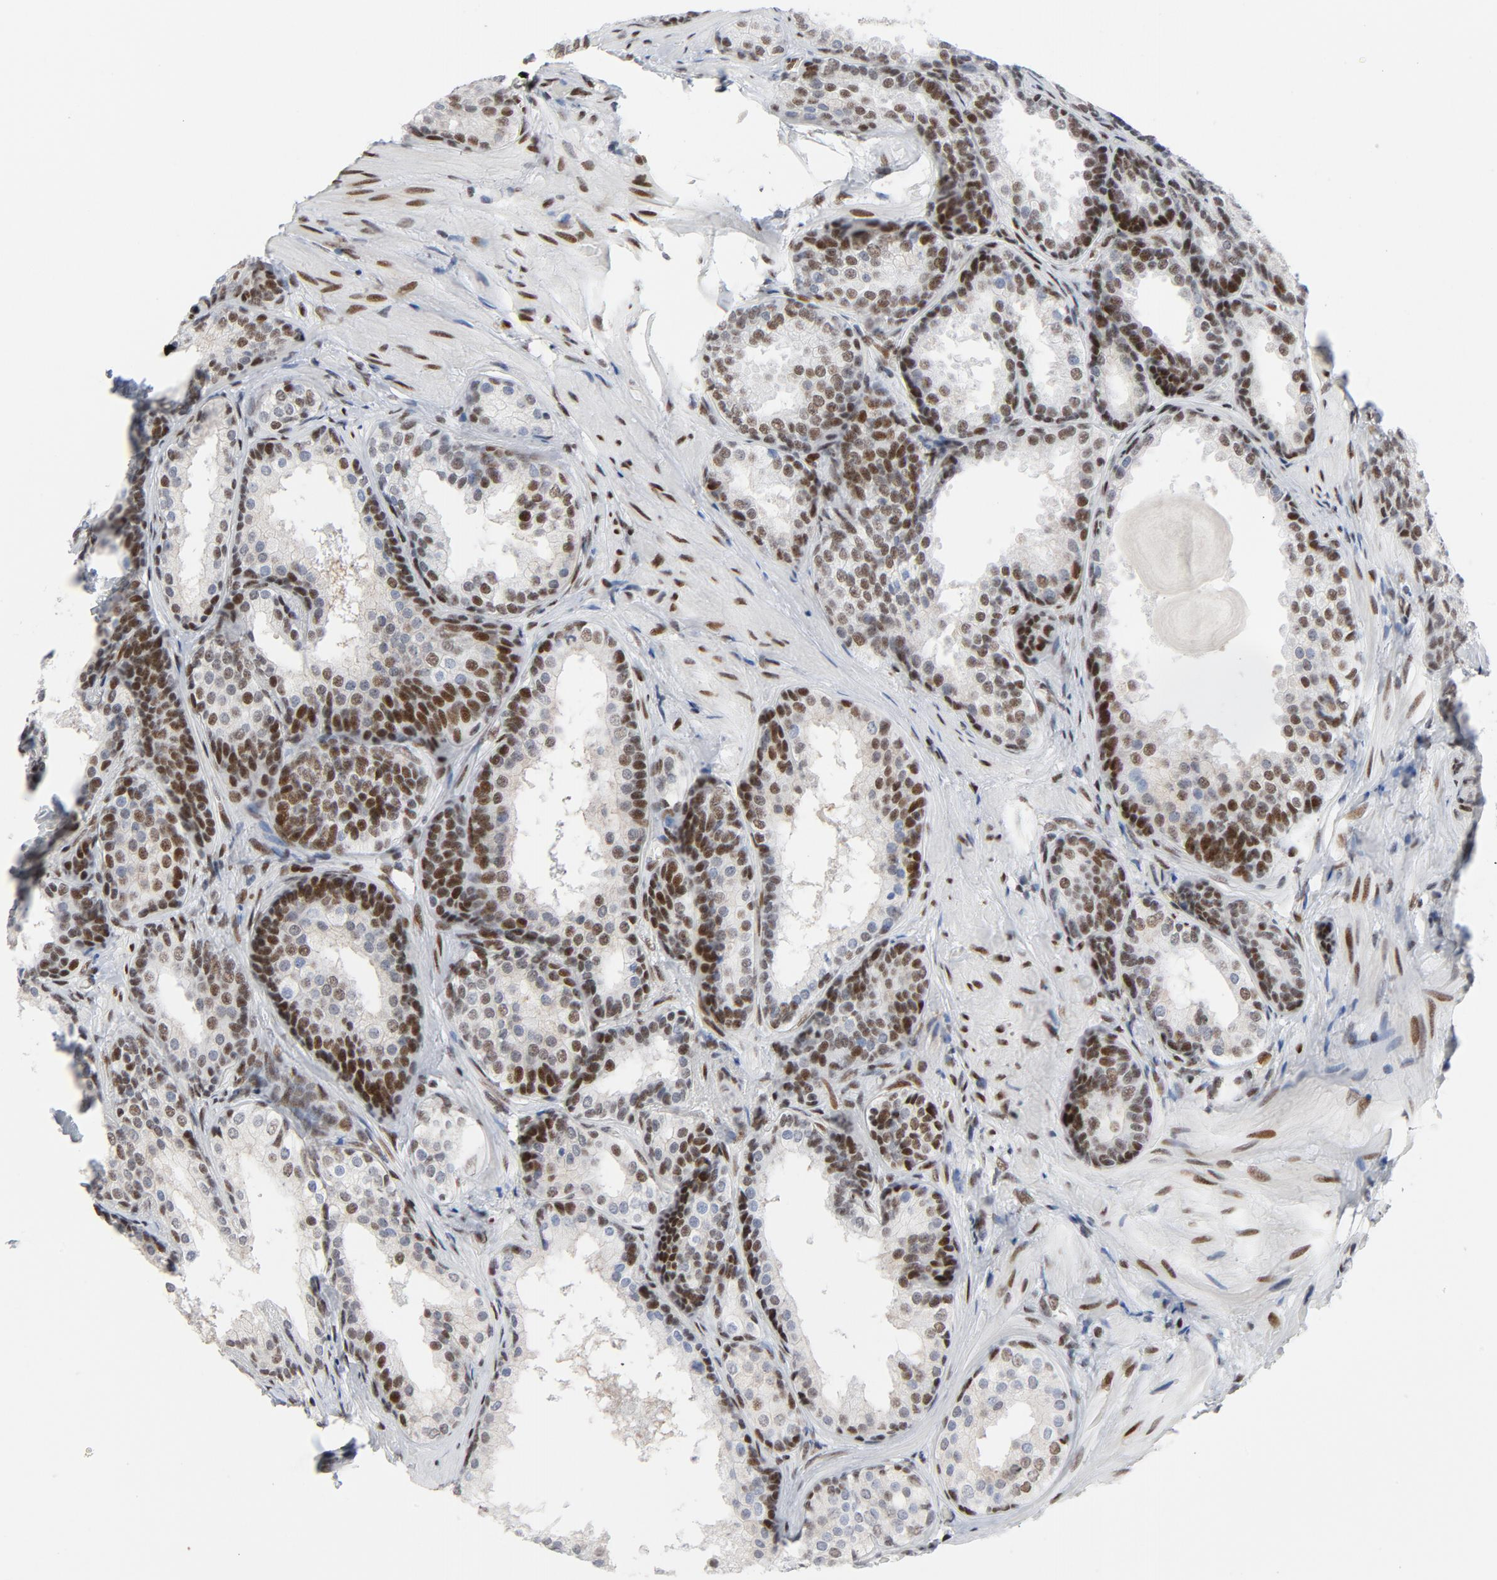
{"staining": {"intensity": "moderate", "quantity": ">75%", "location": "nuclear"}, "tissue": "prostate cancer", "cell_type": "Tumor cells", "image_type": "cancer", "snomed": [{"axis": "morphology", "description": "Adenocarcinoma, High grade"}, {"axis": "topography", "description": "Prostate"}], "caption": "Approximately >75% of tumor cells in prostate cancer (high-grade adenocarcinoma) show moderate nuclear protein staining as visualized by brown immunohistochemical staining.", "gene": "HSF1", "patient": {"sex": "male", "age": 70}}